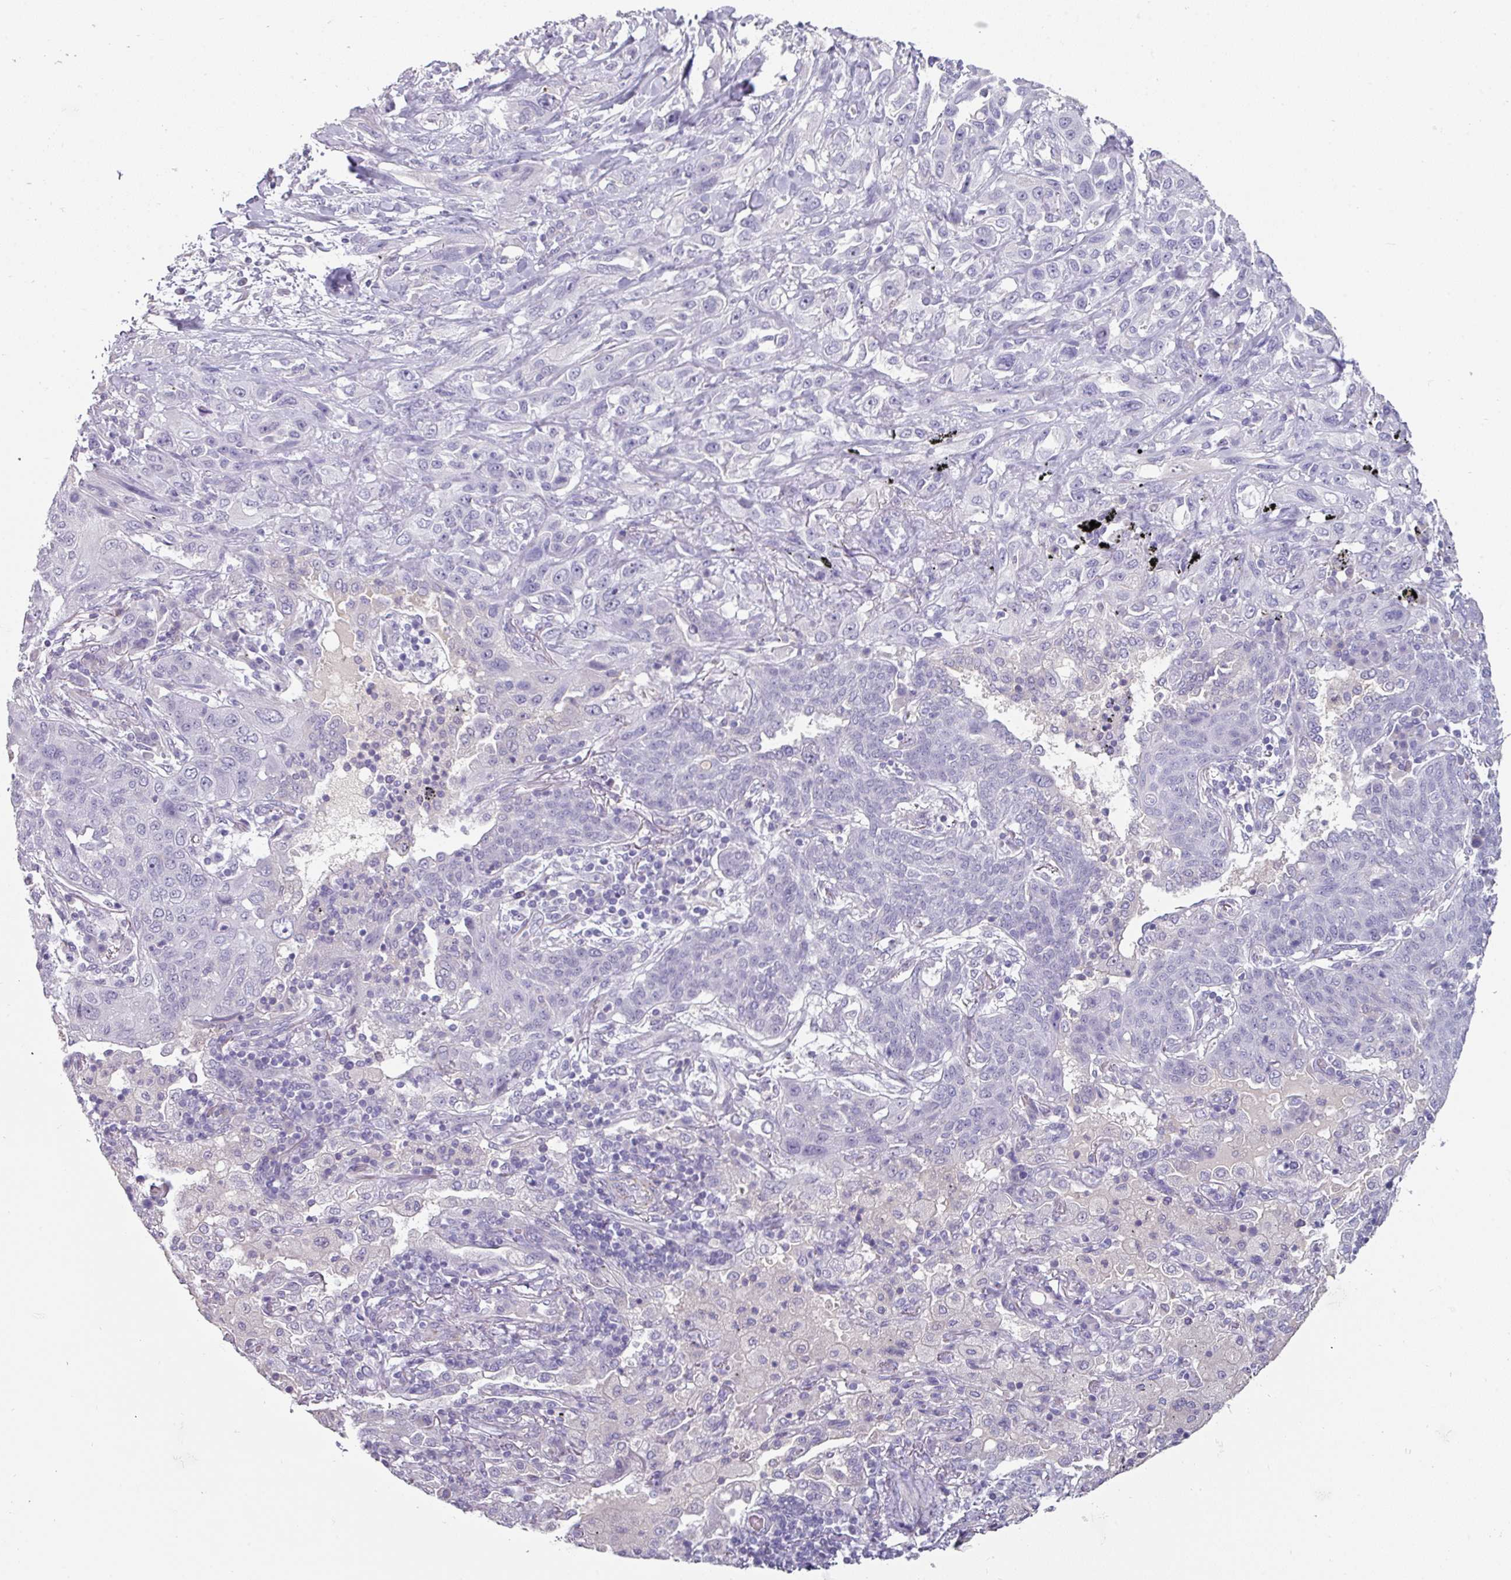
{"staining": {"intensity": "negative", "quantity": "none", "location": "none"}, "tissue": "lung cancer", "cell_type": "Tumor cells", "image_type": "cancer", "snomed": [{"axis": "morphology", "description": "Squamous cell carcinoma, NOS"}, {"axis": "topography", "description": "Lung"}], "caption": "DAB immunohistochemical staining of lung squamous cell carcinoma displays no significant positivity in tumor cells. Brightfield microscopy of IHC stained with DAB (brown) and hematoxylin (blue), captured at high magnification.", "gene": "EYA3", "patient": {"sex": "female", "age": 70}}